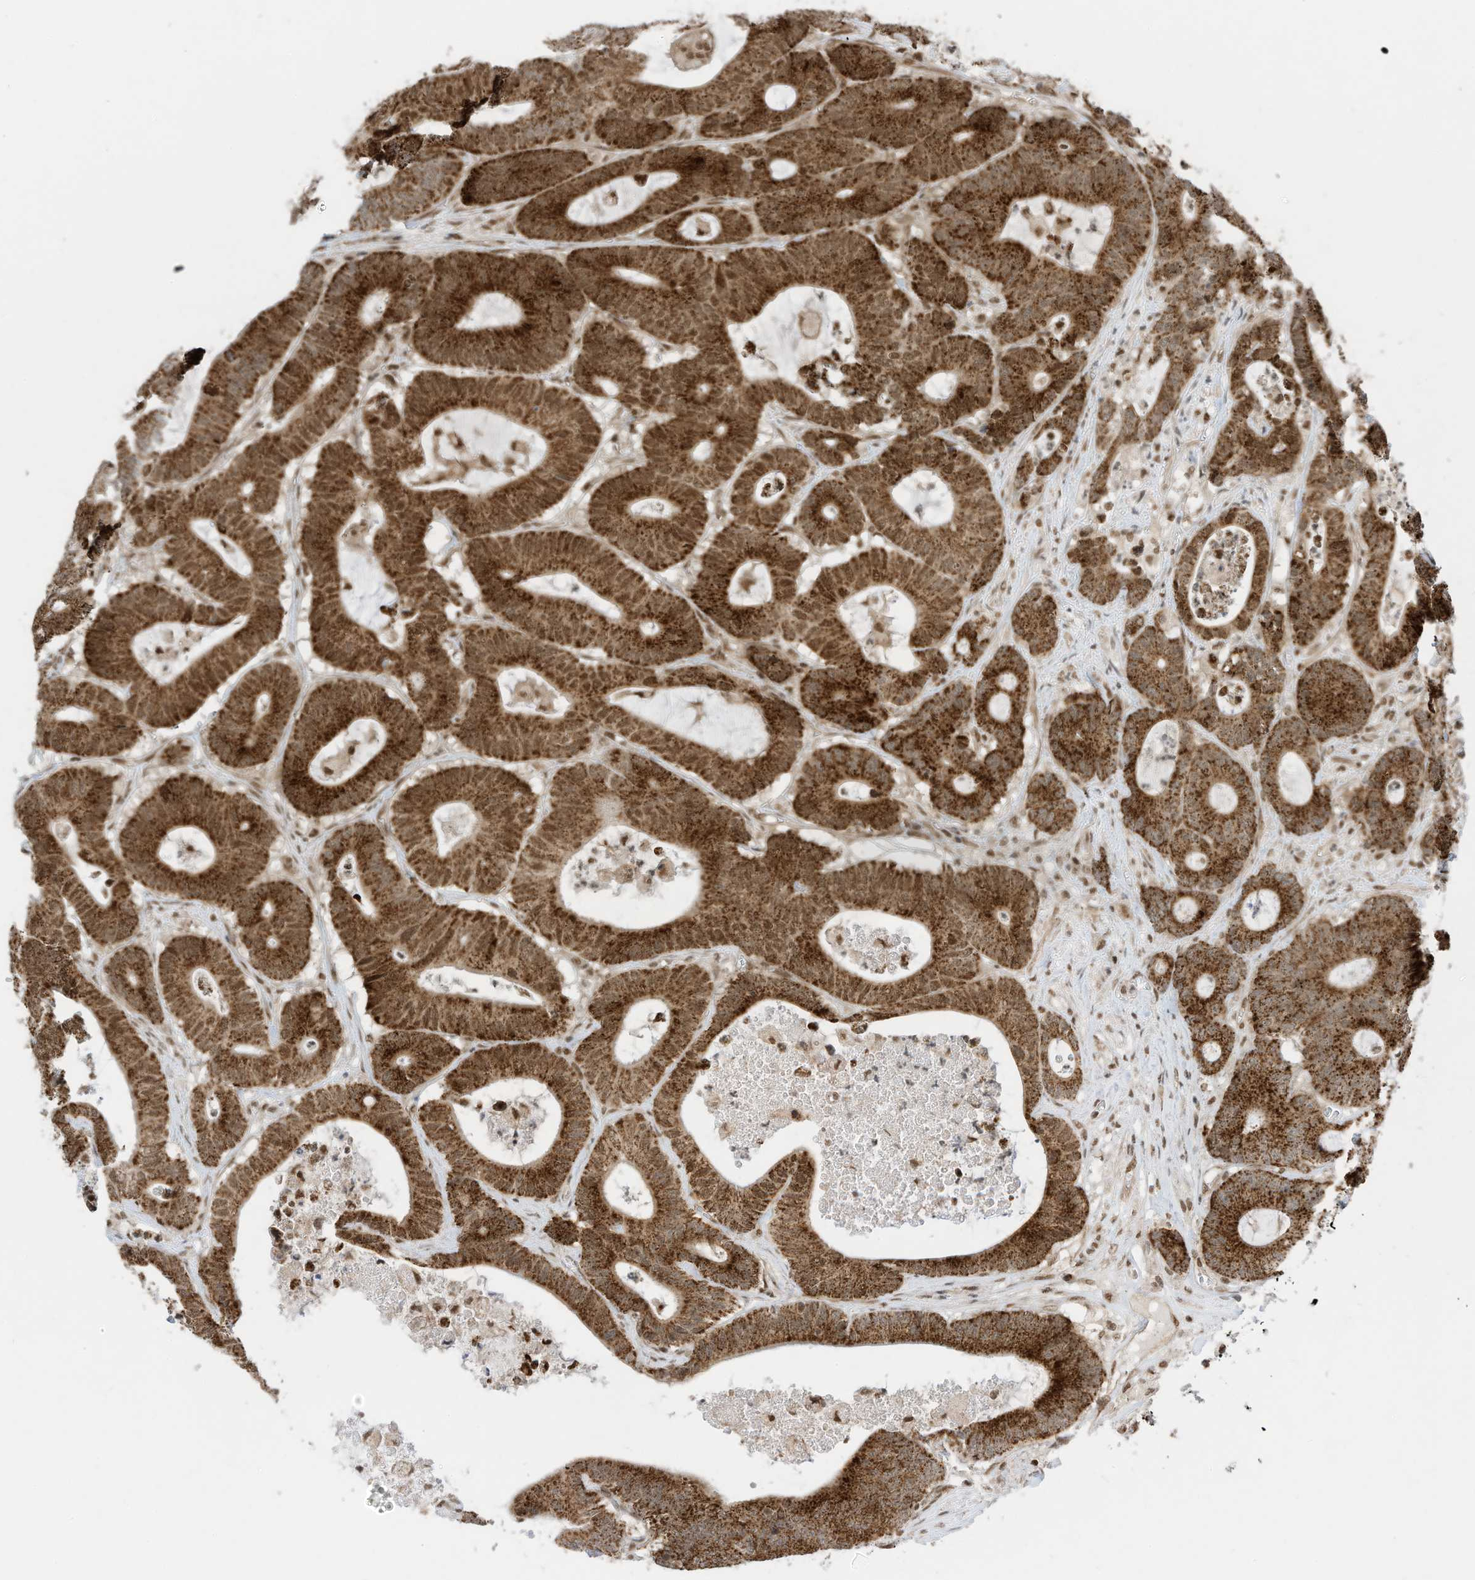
{"staining": {"intensity": "strong", "quantity": ">75%", "location": "cytoplasmic/membranous,nuclear"}, "tissue": "colorectal cancer", "cell_type": "Tumor cells", "image_type": "cancer", "snomed": [{"axis": "morphology", "description": "Adenocarcinoma, NOS"}, {"axis": "topography", "description": "Colon"}], "caption": "Immunohistochemistry (IHC) histopathology image of neoplastic tissue: human colorectal cancer (adenocarcinoma) stained using immunohistochemistry (IHC) demonstrates high levels of strong protein expression localized specifically in the cytoplasmic/membranous and nuclear of tumor cells, appearing as a cytoplasmic/membranous and nuclear brown color.", "gene": "AURKAIP1", "patient": {"sex": "female", "age": 84}}